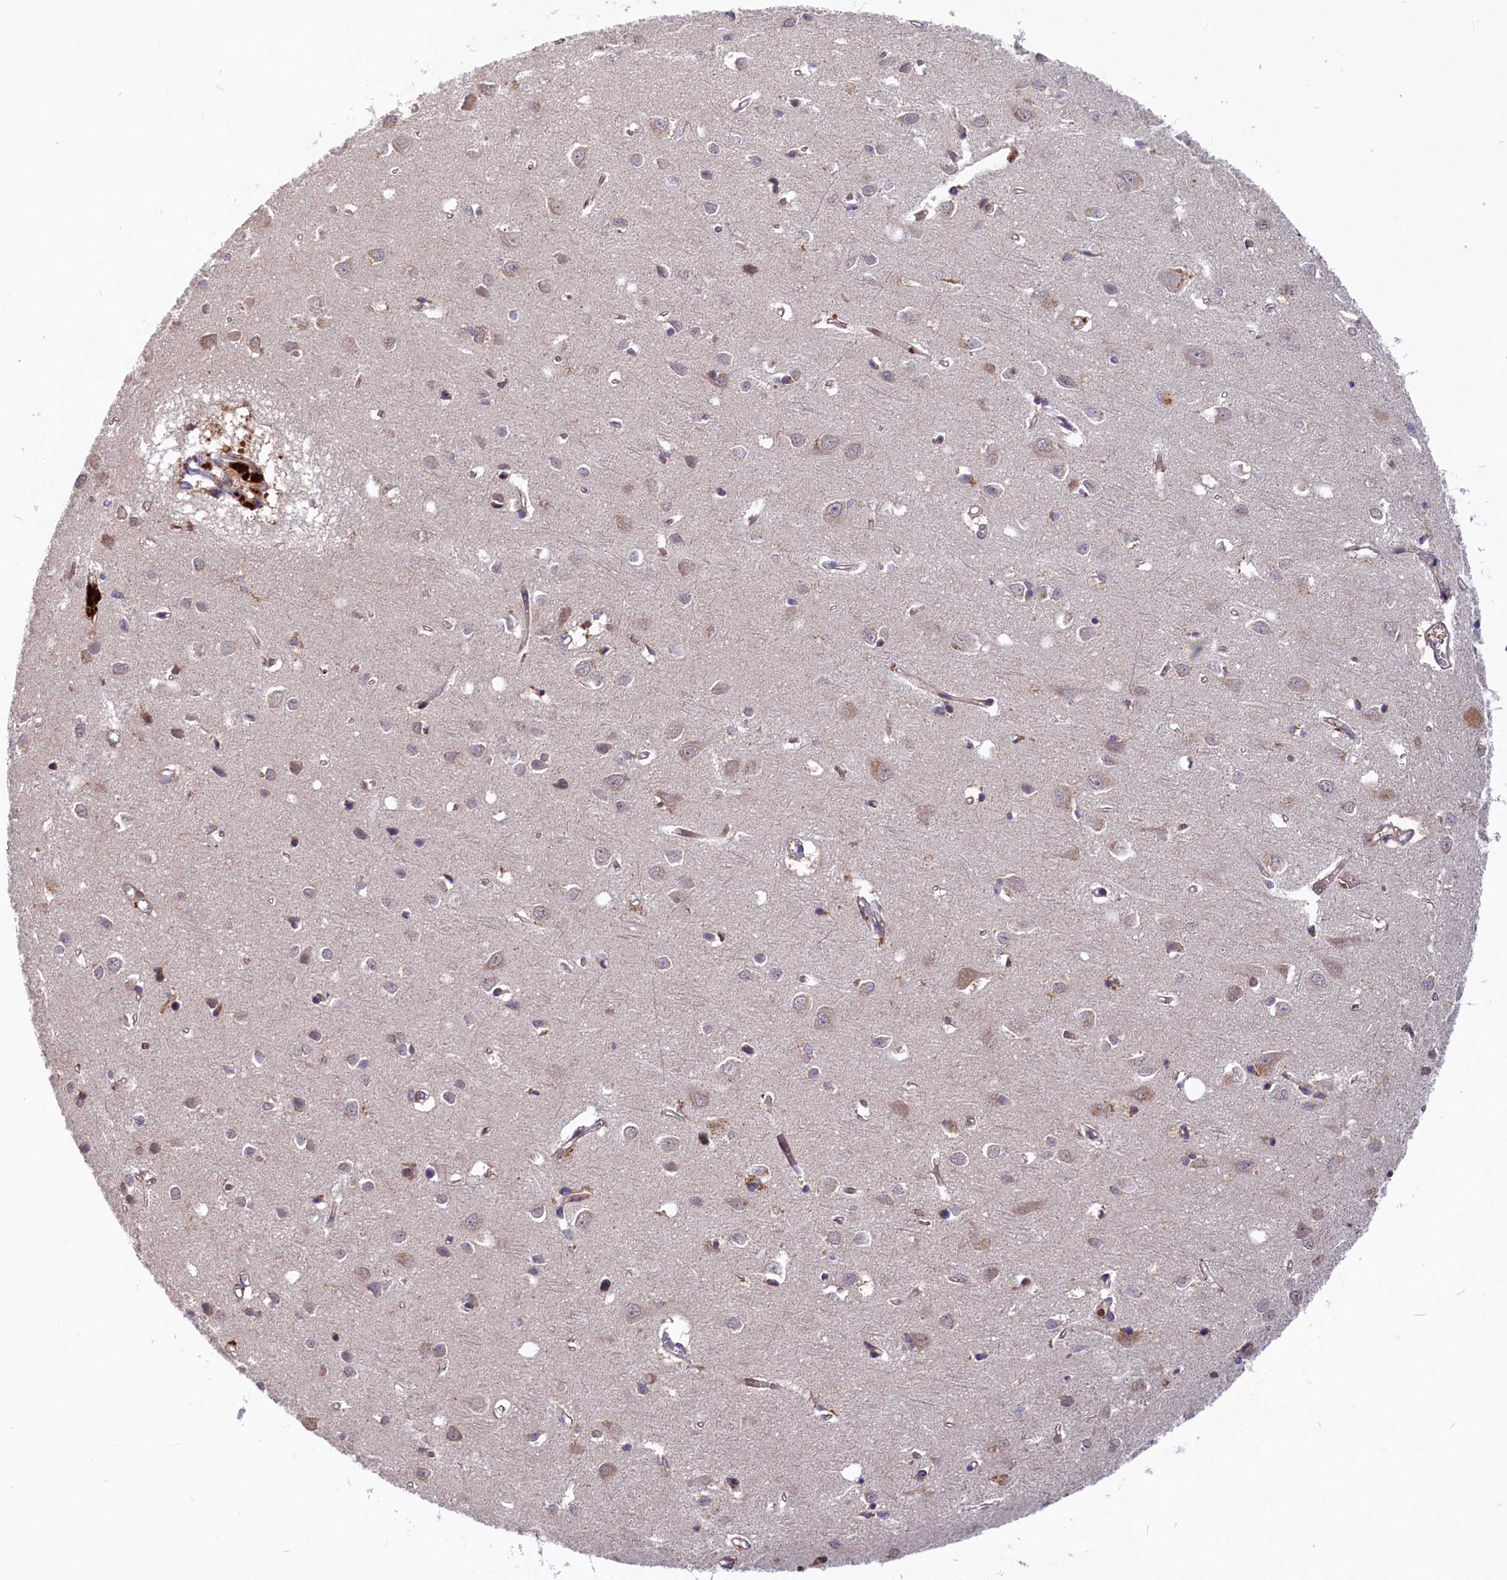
{"staining": {"intensity": "moderate", "quantity": ">75%", "location": "cytoplasmic/membranous"}, "tissue": "cerebral cortex", "cell_type": "Endothelial cells", "image_type": "normal", "snomed": [{"axis": "morphology", "description": "Normal tissue, NOS"}, {"axis": "topography", "description": "Cerebral cortex"}], "caption": "An immunohistochemistry (IHC) image of unremarkable tissue is shown. Protein staining in brown labels moderate cytoplasmic/membranous positivity in cerebral cortex within endothelial cells.", "gene": "MYO9B", "patient": {"sex": "female", "age": 64}}